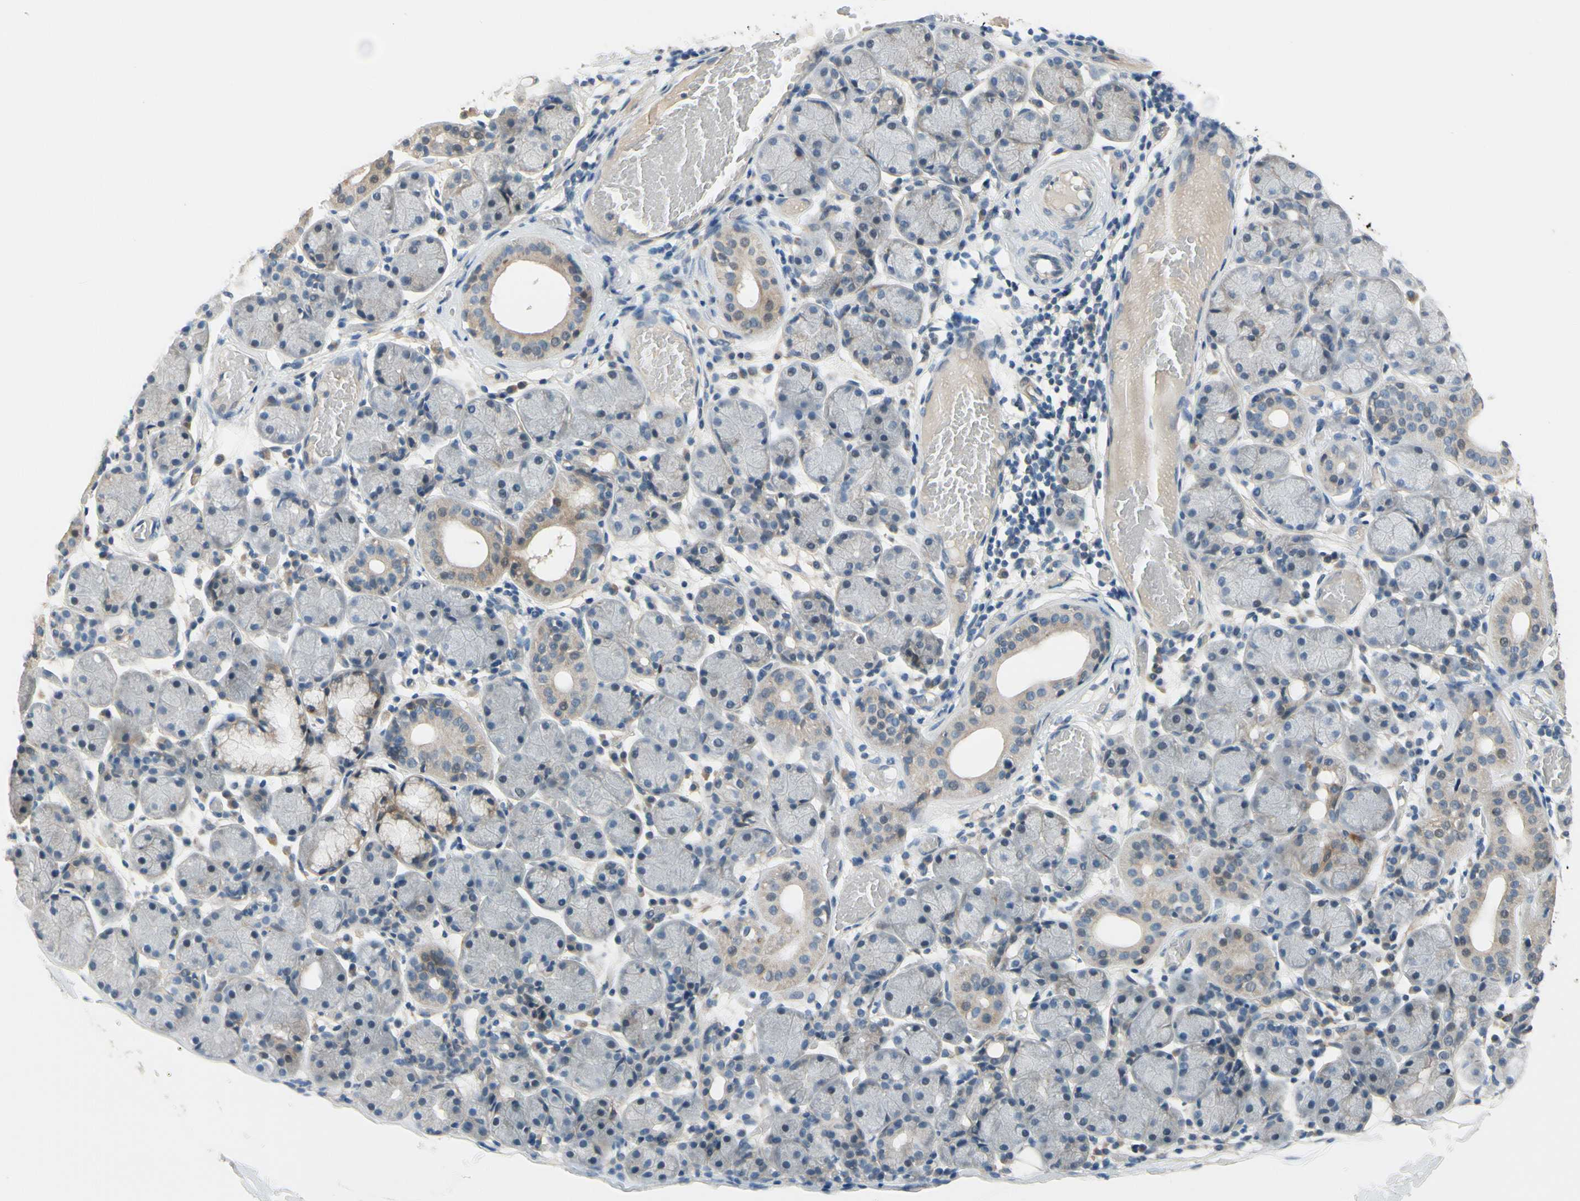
{"staining": {"intensity": "negative", "quantity": "none", "location": "none"}, "tissue": "salivary gland", "cell_type": "Glandular cells", "image_type": "normal", "snomed": [{"axis": "morphology", "description": "Normal tissue, NOS"}, {"axis": "topography", "description": "Salivary gland"}], "caption": "This is an IHC image of unremarkable human salivary gland. There is no positivity in glandular cells.", "gene": "SLC27A6", "patient": {"sex": "female", "age": 24}}